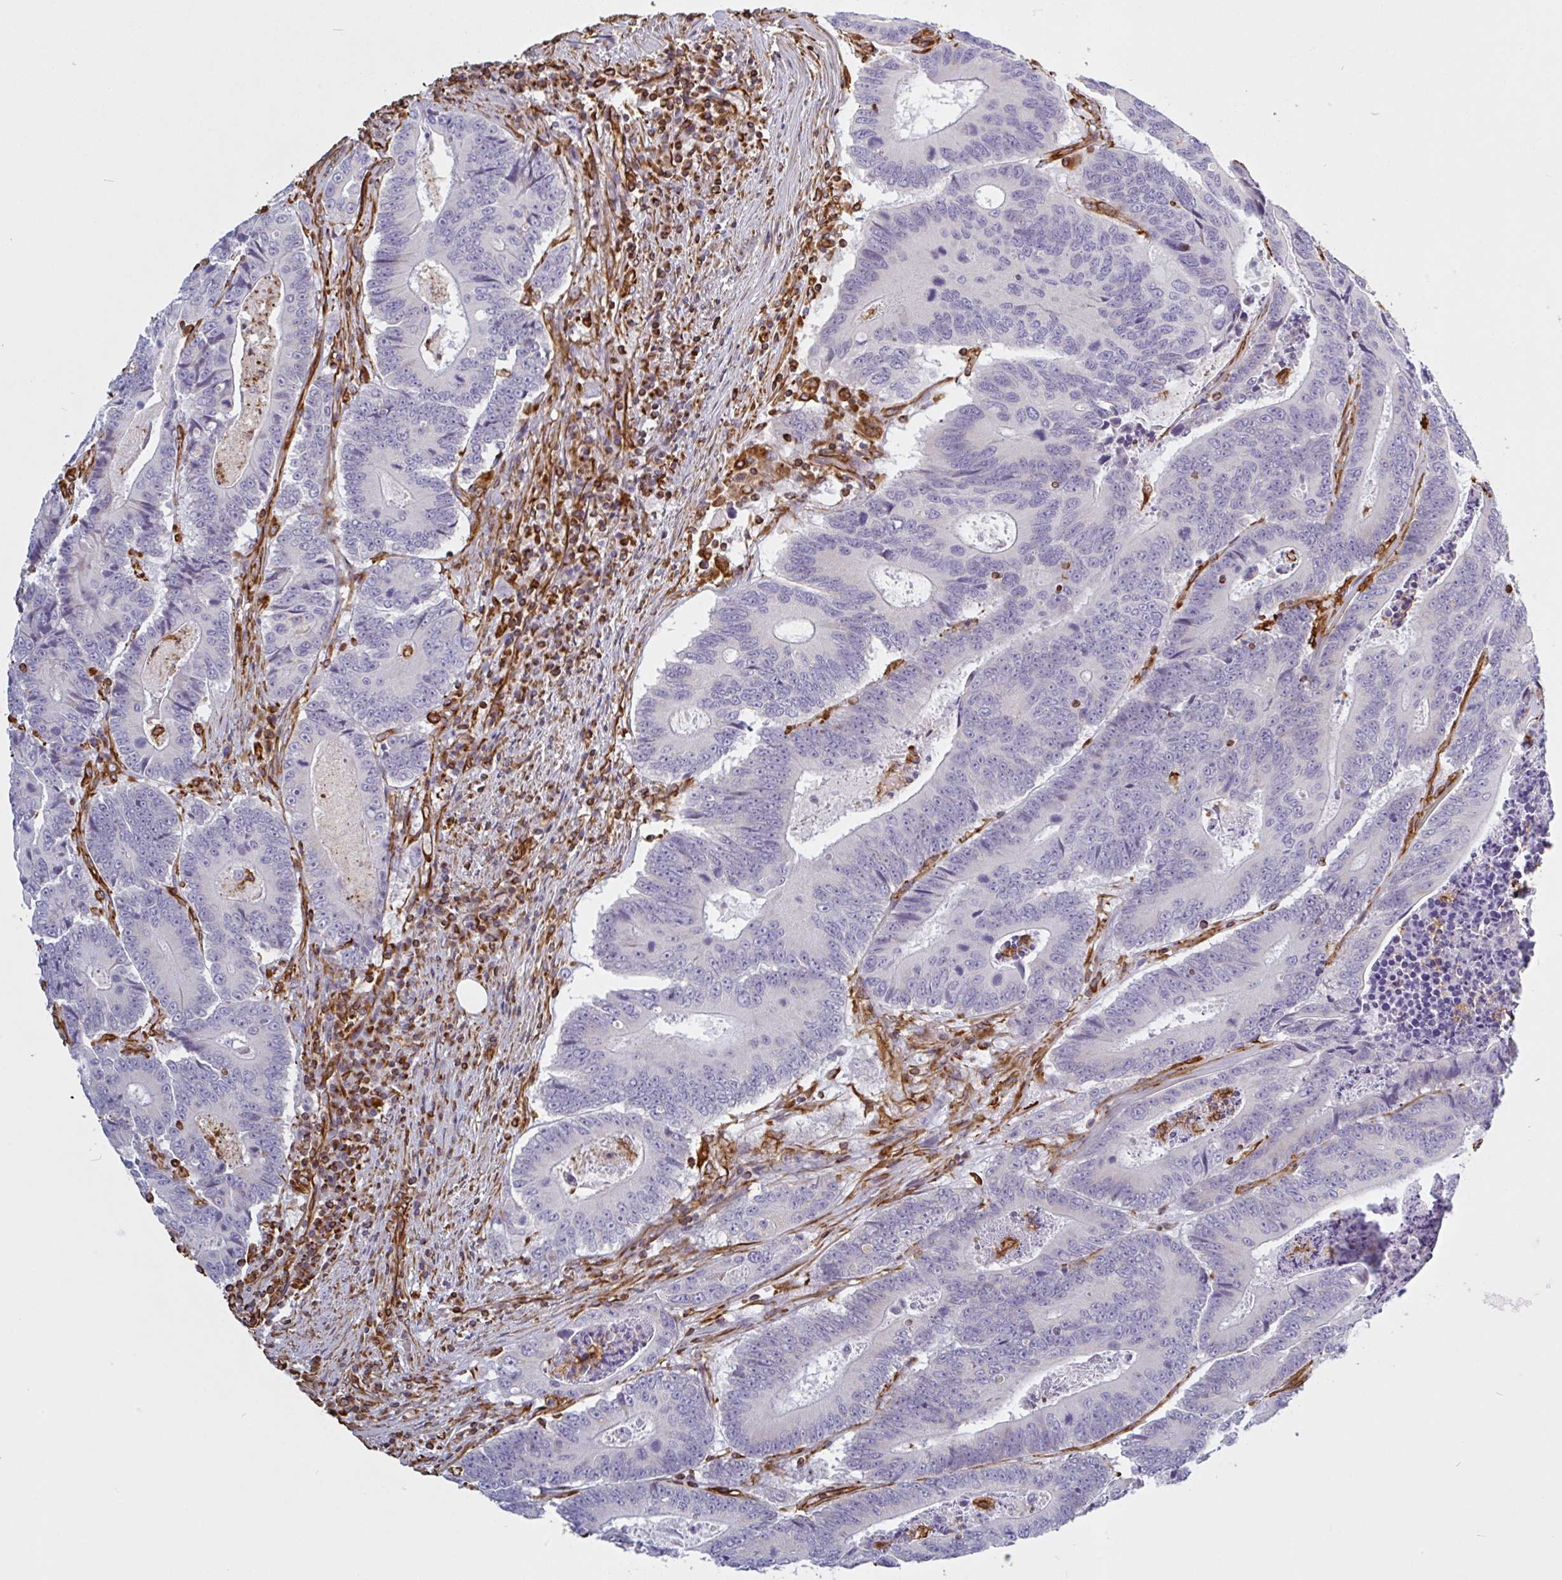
{"staining": {"intensity": "negative", "quantity": "none", "location": "none"}, "tissue": "colorectal cancer", "cell_type": "Tumor cells", "image_type": "cancer", "snomed": [{"axis": "morphology", "description": "Adenocarcinoma, NOS"}, {"axis": "topography", "description": "Colon"}], "caption": "A high-resolution image shows IHC staining of colorectal adenocarcinoma, which reveals no significant expression in tumor cells.", "gene": "PPFIA1", "patient": {"sex": "male", "age": 83}}